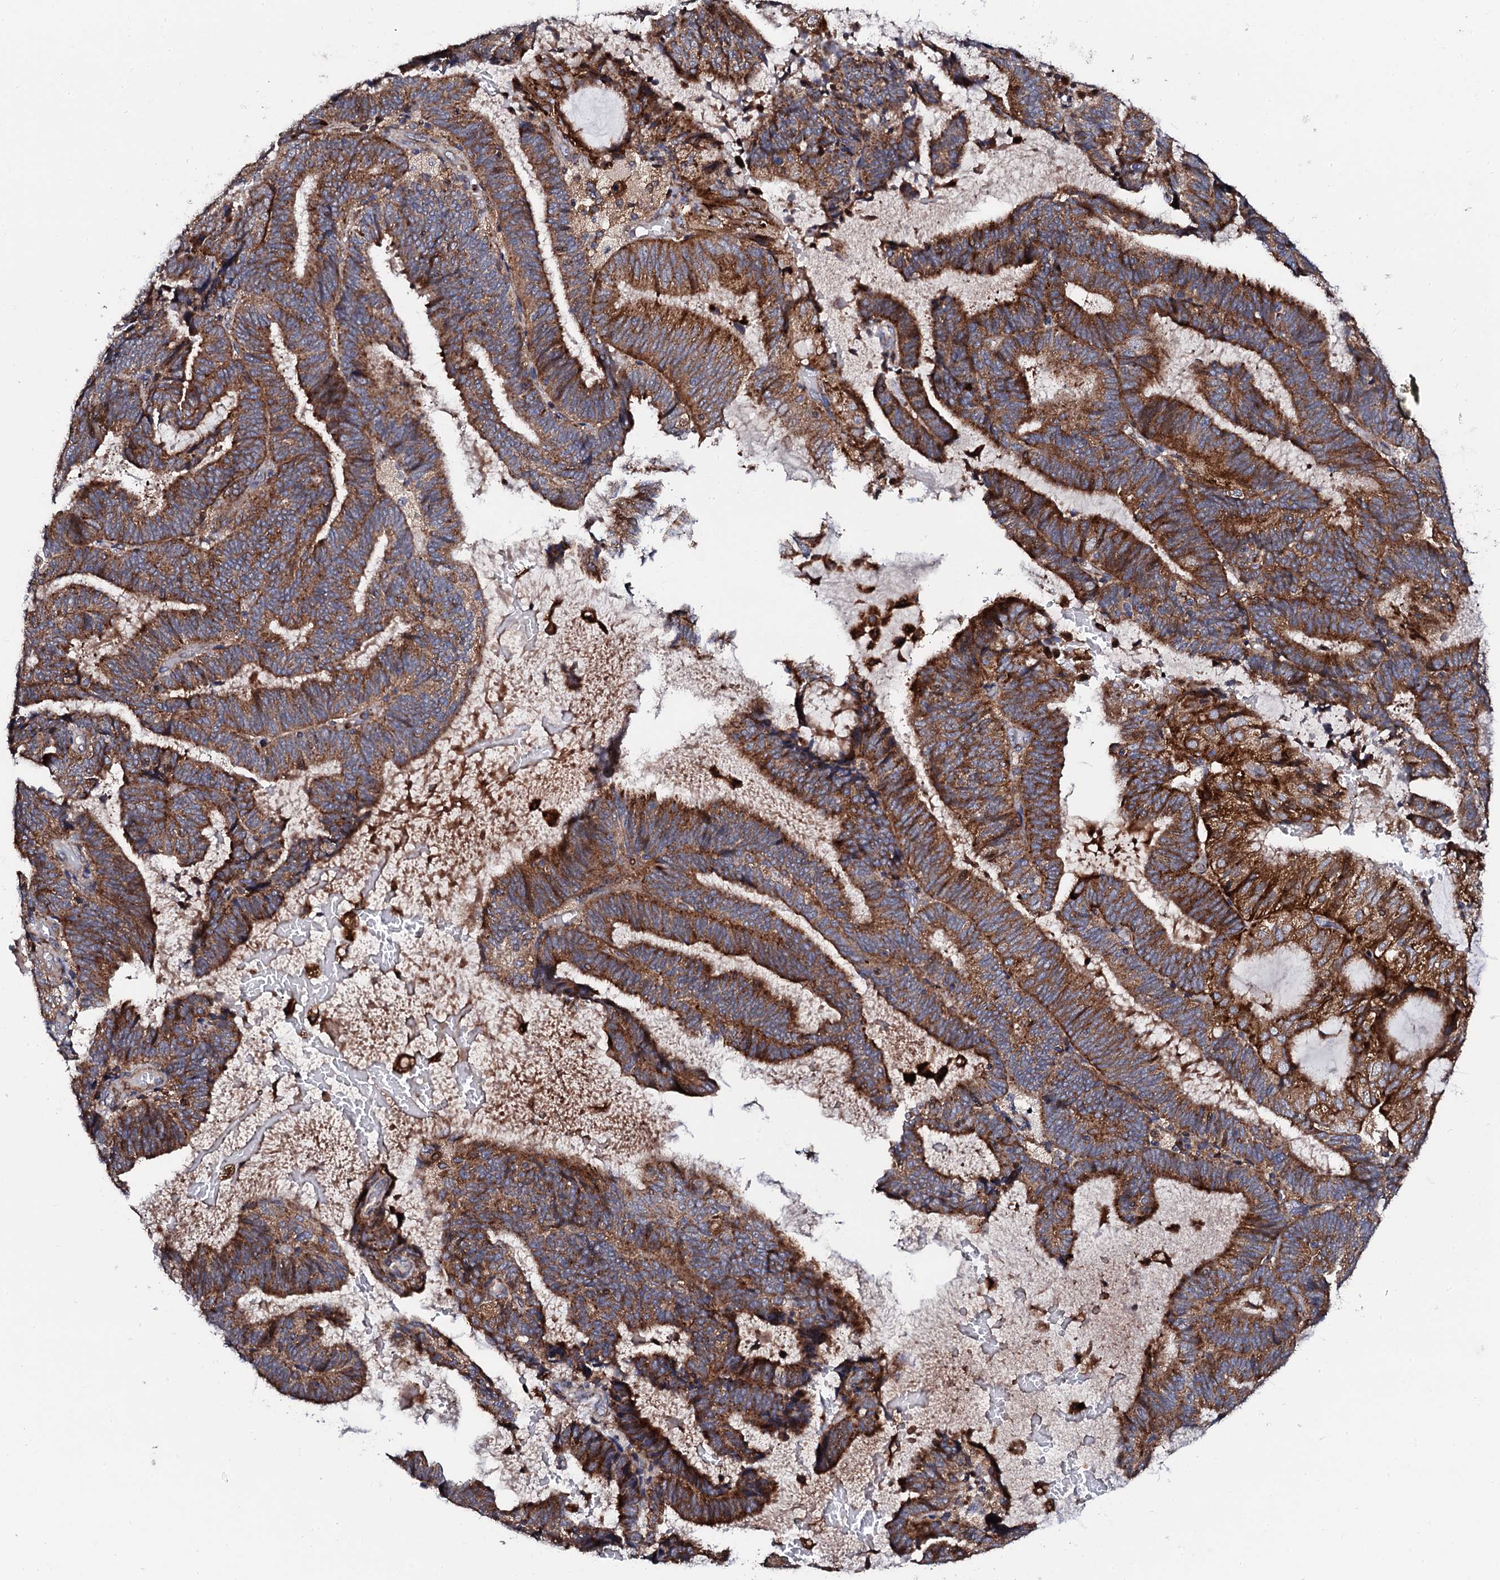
{"staining": {"intensity": "strong", "quantity": ">75%", "location": "cytoplasmic/membranous"}, "tissue": "endometrial cancer", "cell_type": "Tumor cells", "image_type": "cancer", "snomed": [{"axis": "morphology", "description": "Adenocarcinoma, NOS"}, {"axis": "topography", "description": "Endometrium"}], "caption": "The micrograph displays staining of adenocarcinoma (endometrial), revealing strong cytoplasmic/membranous protein expression (brown color) within tumor cells. (DAB (3,3'-diaminobenzidine) = brown stain, brightfield microscopy at high magnification).", "gene": "TCIRG1", "patient": {"sex": "female", "age": 81}}